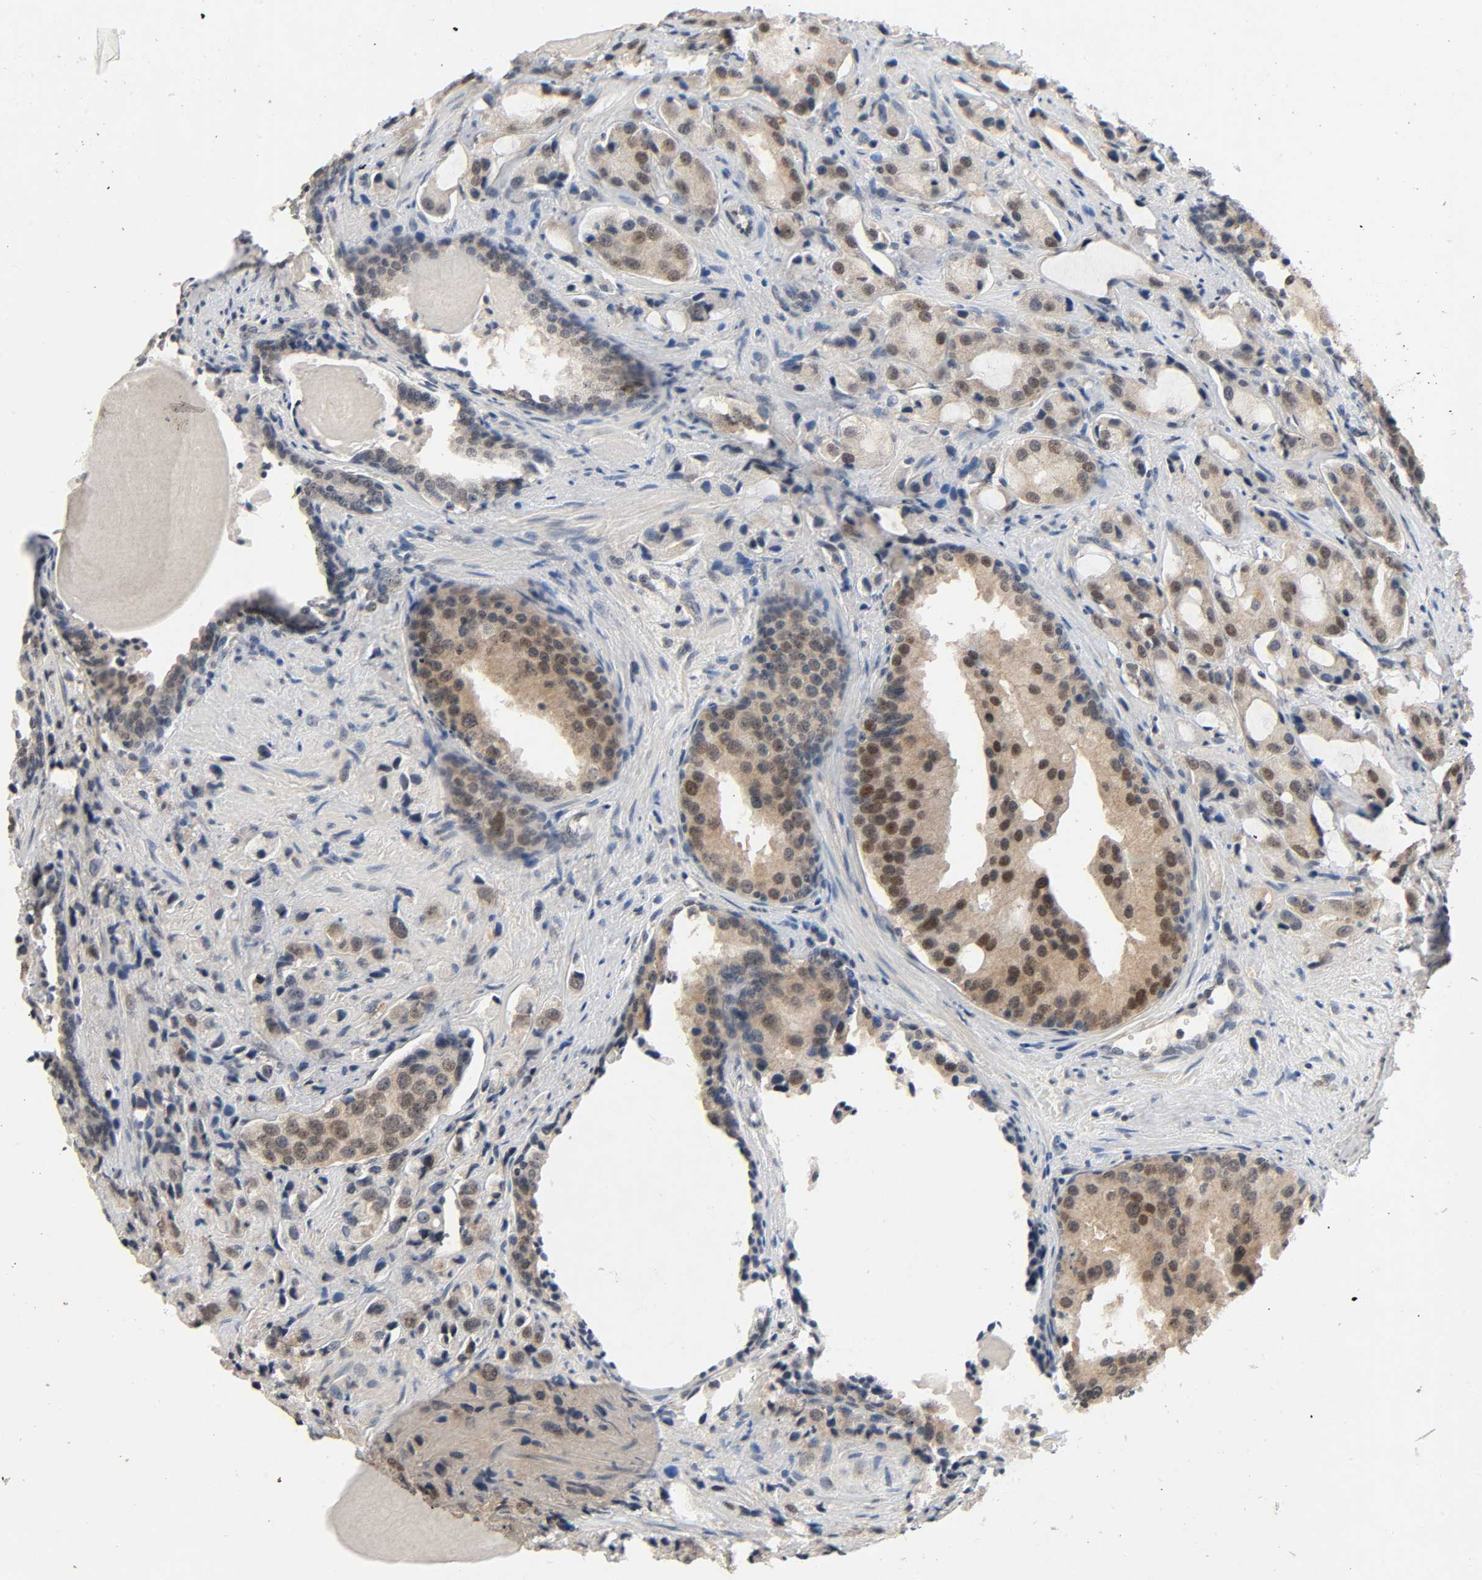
{"staining": {"intensity": "moderate", "quantity": "25%-75%", "location": "cytoplasmic/membranous,nuclear"}, "tissue": "prostate cancer", "cell_type": "Tumor cells", "image_type": "cancer", "snomed": [{"axis": "morphology", "description": "Adenocarcinoma, High grade"}, {"axis": "topography", "description": "Prostate"}], "caption": "Immunohistochemical staining of prostate cancer displays moderate cytoplasmic/membranous and nuclear protein positivity in about 25%-75% of tumor cells.", "gene": "MAPKAPK5", "patient": {"sex": "male", "age": 70}}